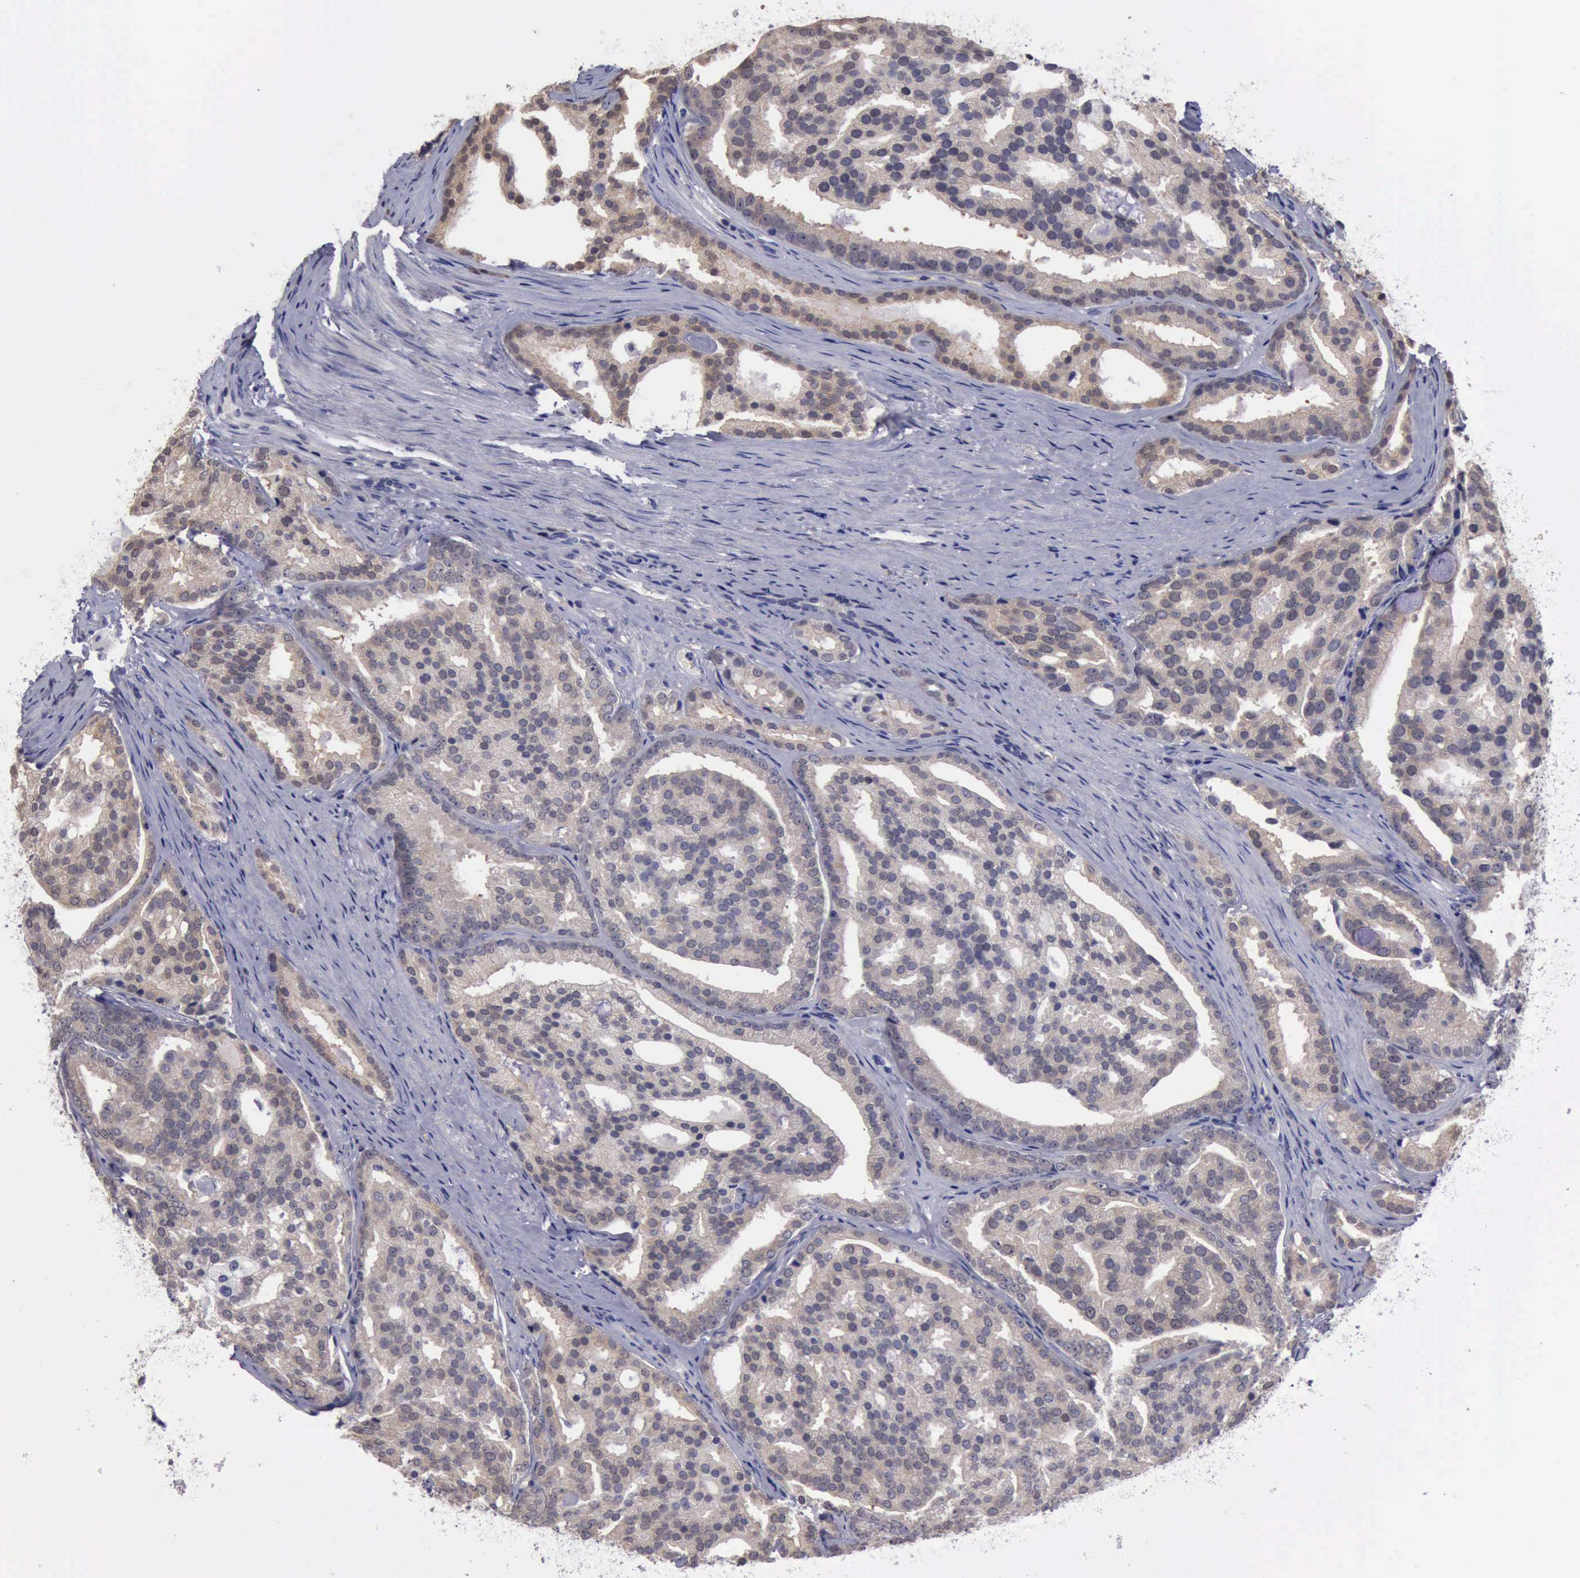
{"staining": {"intensity": "weak", "quantity": ">75%", "location": "cytoplasmic/membranous"}, "tissue": "prostate cancer", "cell_type": "Tumor cells", "image_type": "cancer", "snomed": [{"axis": "morphology", "description": "Adenocarcinoma, High grade"}, {"axis": "topography", "description": "Prostate"}], "caption": "Immunohistochemical staining of human prostate cancer reveals low levels of weak cytoplasmic/membranous protein positivity in approximately >75% of tumor cells.", "gene": "CEP128", "patient": {"sex": "male", "age": 64}}